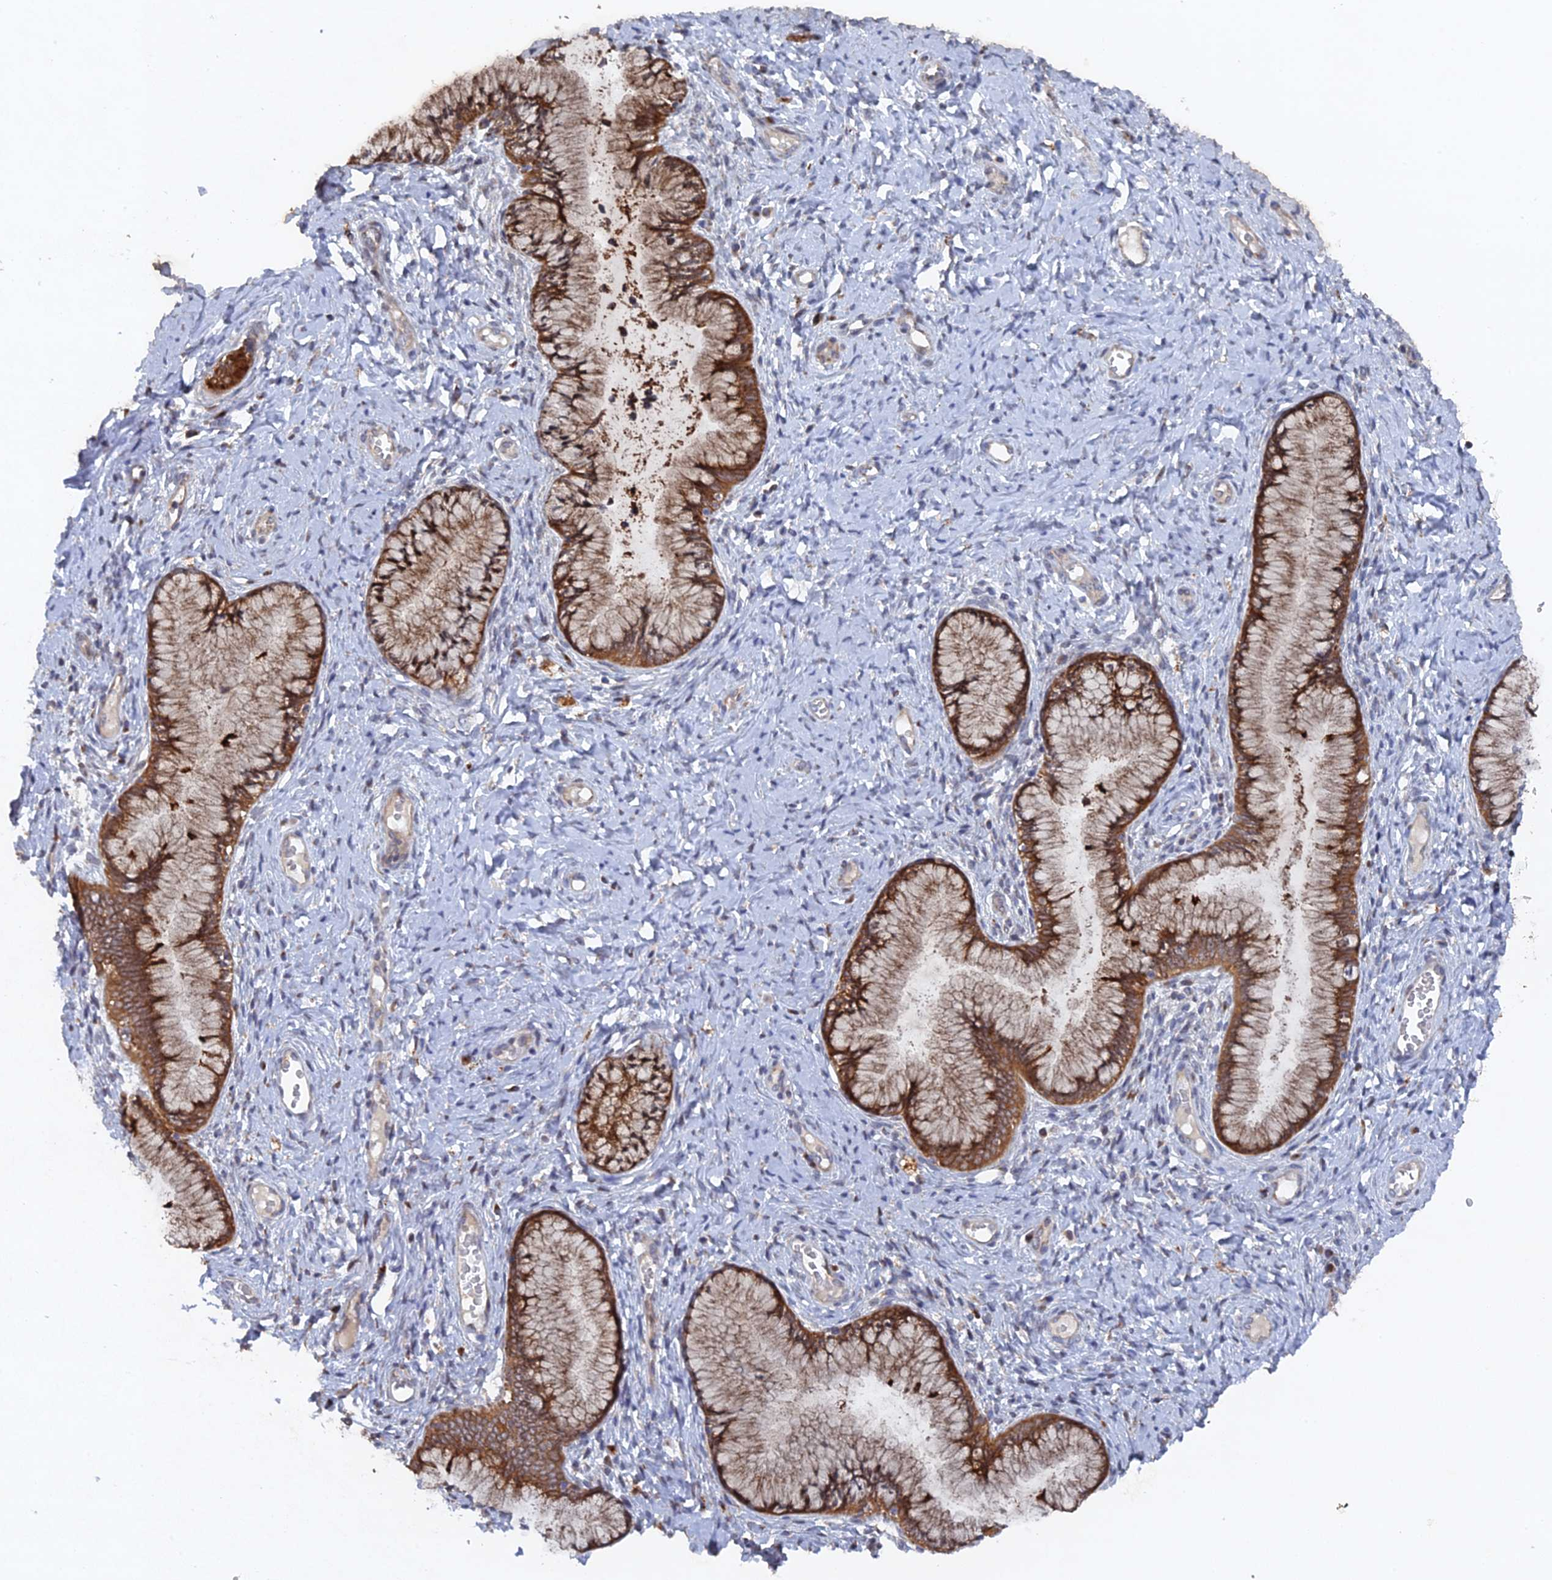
{"staining": {"intensity": "strong", "quantity": ">75%", "location": "cytoplasmic/membranous"}, "tissue": "cervix", "cell_type": "Glandular cells", "image_type": "normal", "snomed": [{"axis": "morphology", "description": "Normal tissue, NOS"}, {"axis": "topography", "description": "Cervix"}], "caption": "Brown immunohistochemical staining in unremarkable cervix demonstrates strong cytoplasmic/membranous staining in approximately >75% of glandular cells. The protein is stained brown, and the nuclei are stained in blue (DAB (3,3'-diaminobenzidine) IHC with brightfield microscopy, high magnification).", "gene": "VPS37C", "patient": {"sex": "female", "age": 42}}